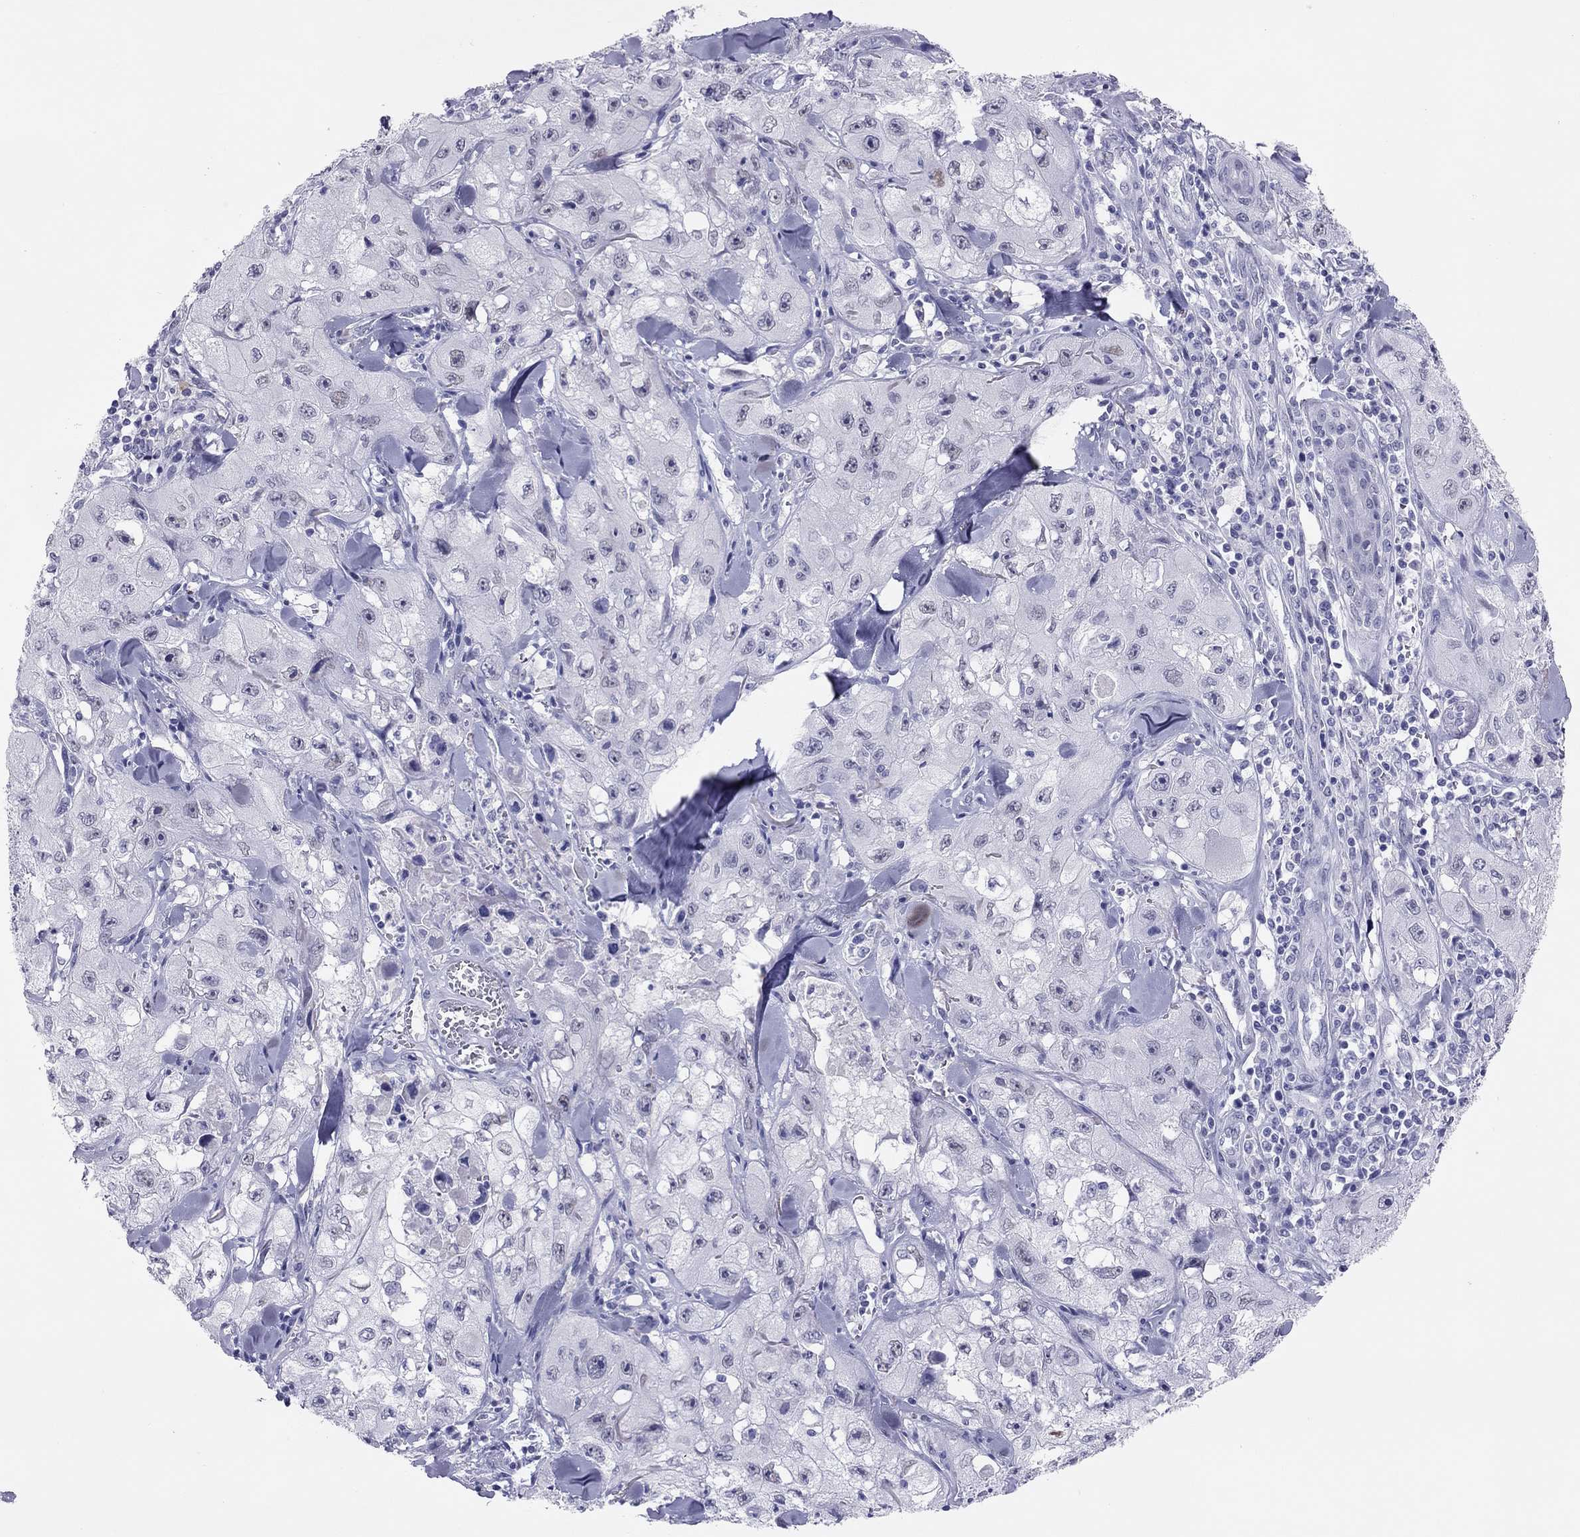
{"staining": {"intensity": "negative", "quantity": "none", "location": "none"}, "tissue": "skin cancer", "cell_type": "Tumor cells", "image_type": "cancer", "snomed": [{"axis": "morphology", "description": "Squamous cell carcinoma, NOS"}, {"axis": "topography", "description": "Skin"}, {"axis": "topography", "description": "Subcutis"}], "caption": "Immunohistochemistry (IHC) image of human squamous cell carcinoma (skin) stained for a protein (brown), which shows no staining in tumor cells.", "gene": "PHOX2A", "patient": {"sex": "male", "age": 73}}